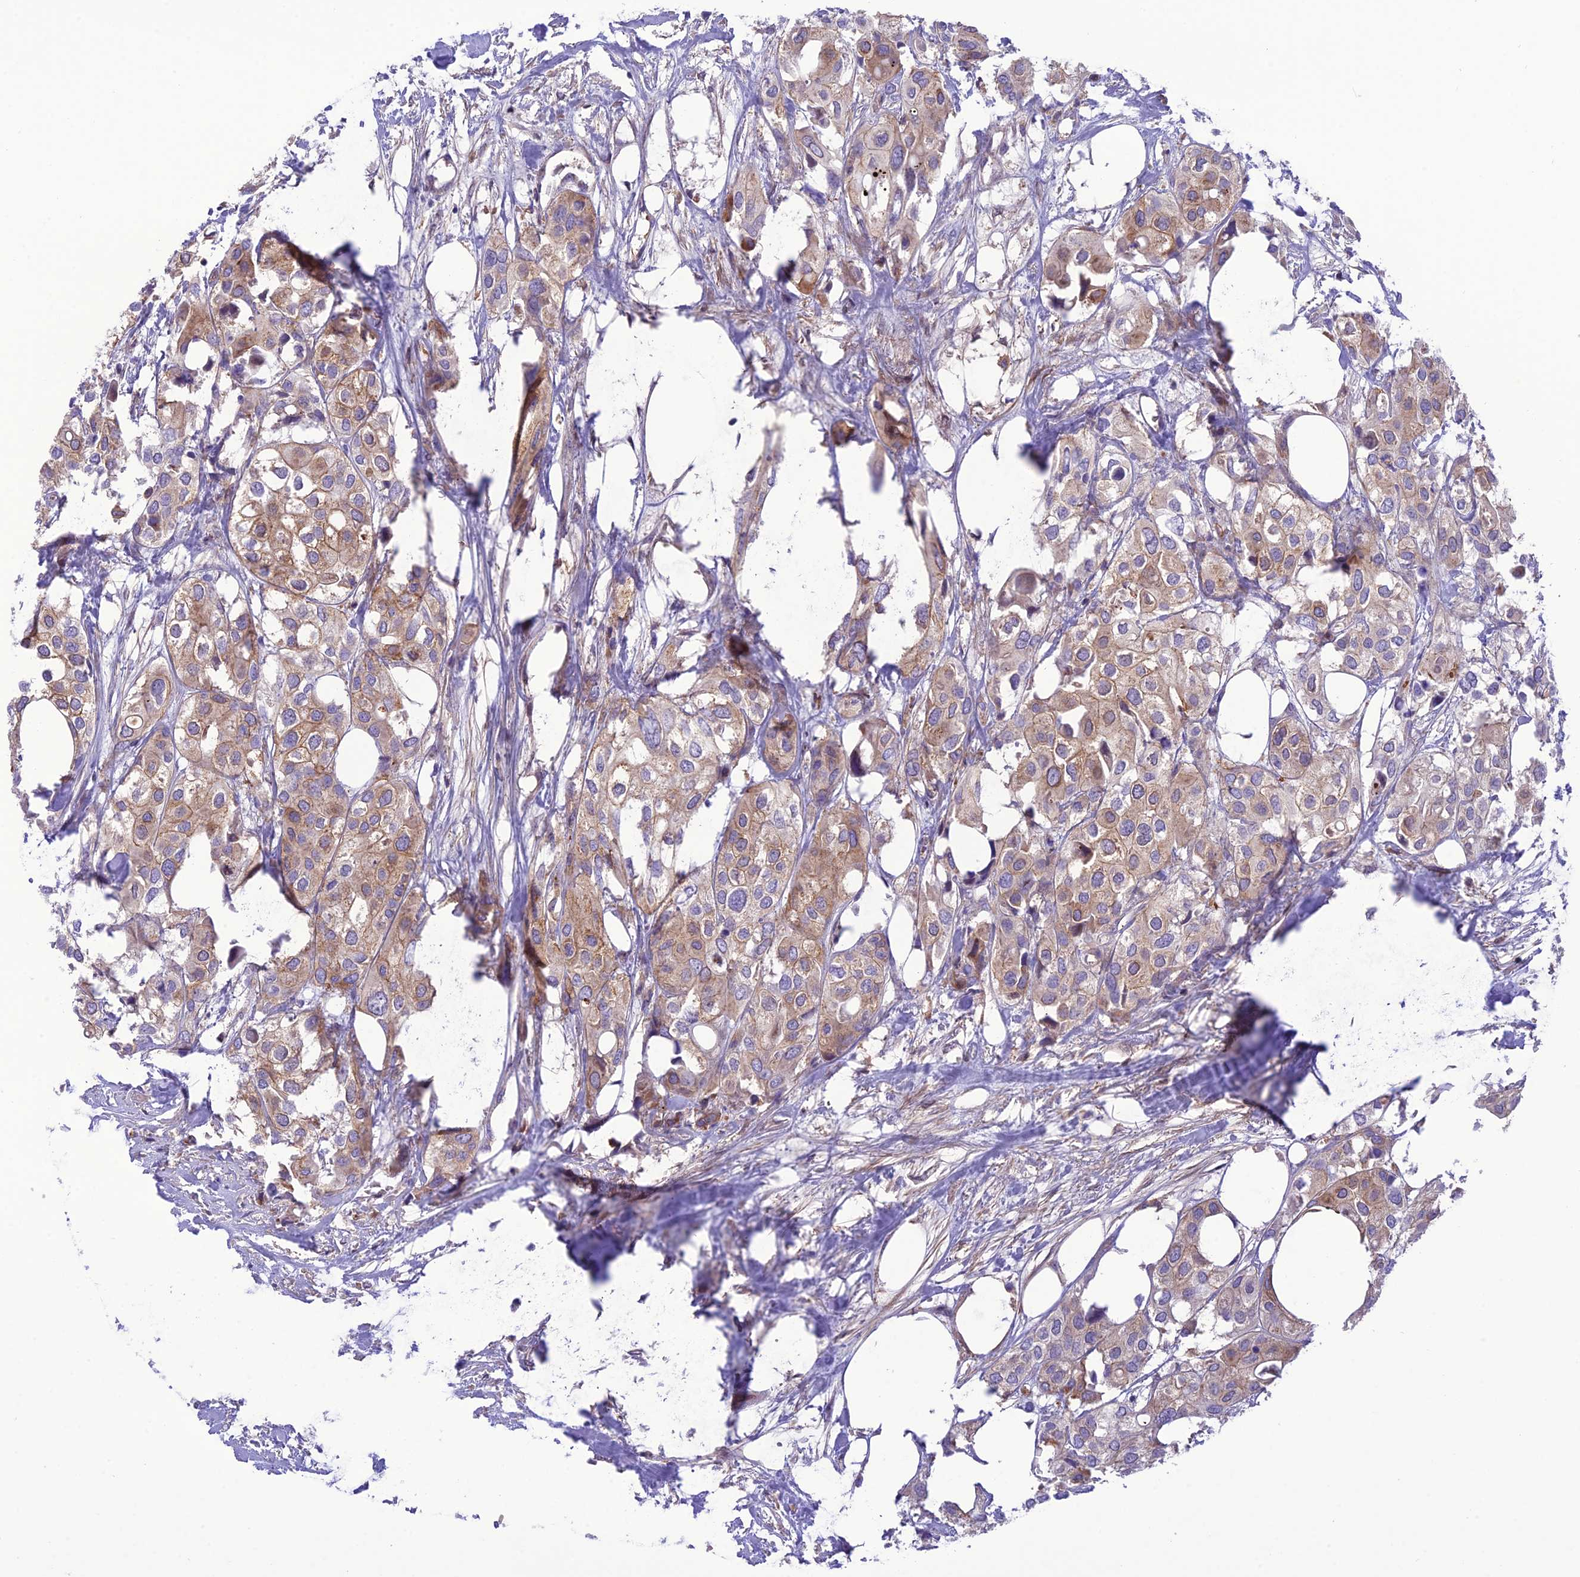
{"staining": {"intensity": "weak", "quantity": ">75%", "location": "cytoplasmic/membranous"}, "tissue": "urothelial cancer", "cell_type": "Tumor cells", "image_type": "cancer", "snomed": [{"axis": "morphology", "description": "Urothelial carcinoma, High grade"}, {"axis": "topography", "description": "Urinary bladder"}], "caption": "Immunohistochemistry of urothelial cancer demonstrates low levels of weak cytoplasmic/membranous positivity in approximately >75% of tumor cells.", "gene": "JMY", "patient": {"sex": "male", "age": 64}}